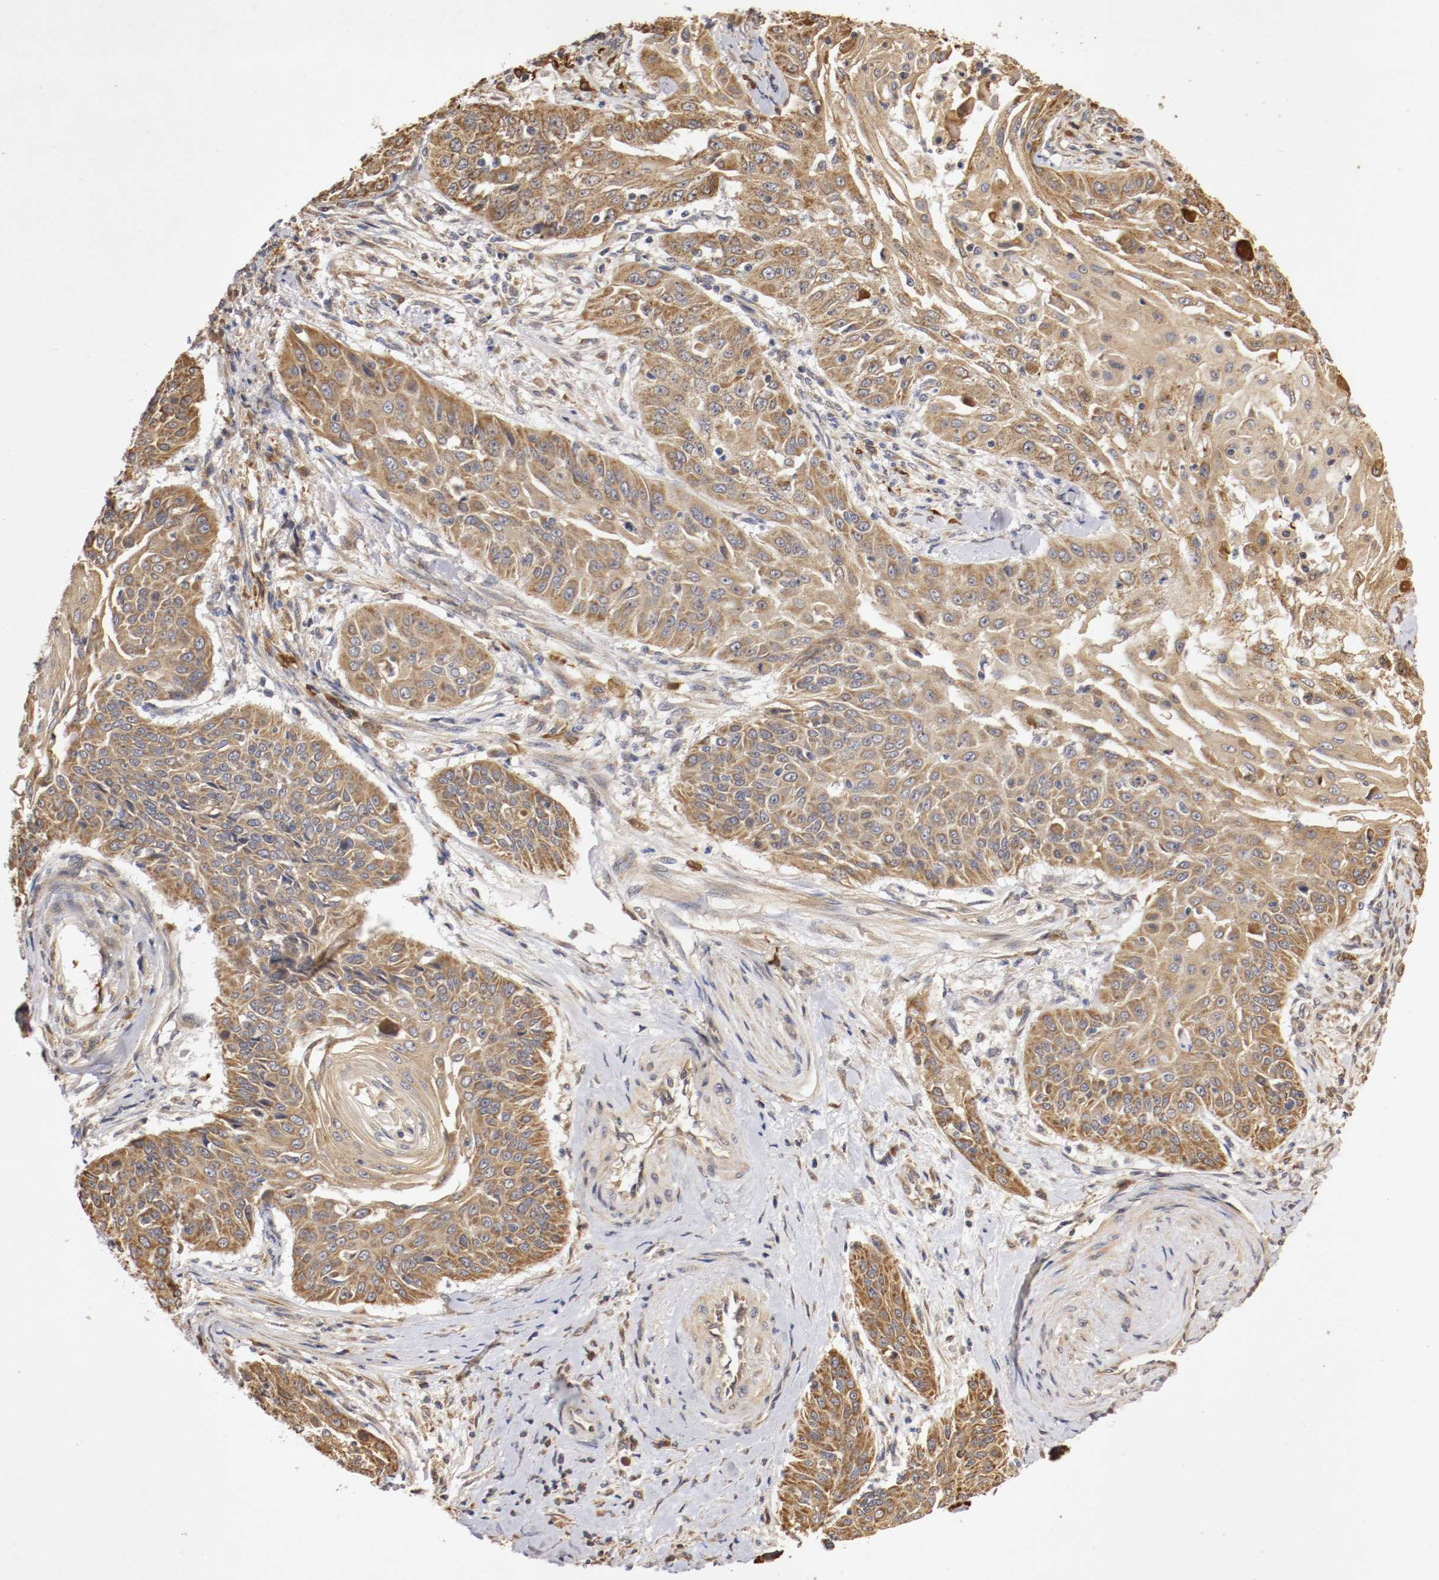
{"staining": {"intensity": "strong", "quantity": ">75%", "location": "cytoplasmic/membranous"}, "tissue": "cervical cancer", "cell_type": "Tumor cells", "image_type": "cancer", "snomed": [{"axis": "morphology", "description": "Squamous cell carcinoma, NOS"}, {"axis": "topography", "description": "Cervix"}], "caption": "A high amount of strong cytoplasmic/membranous expression is seen in about >75% of tumor cells in cervical cancer (squamous cell carcinoma) tissue.", "gene": "VEZT", "patient": {"sex": "female", "age": 33}}